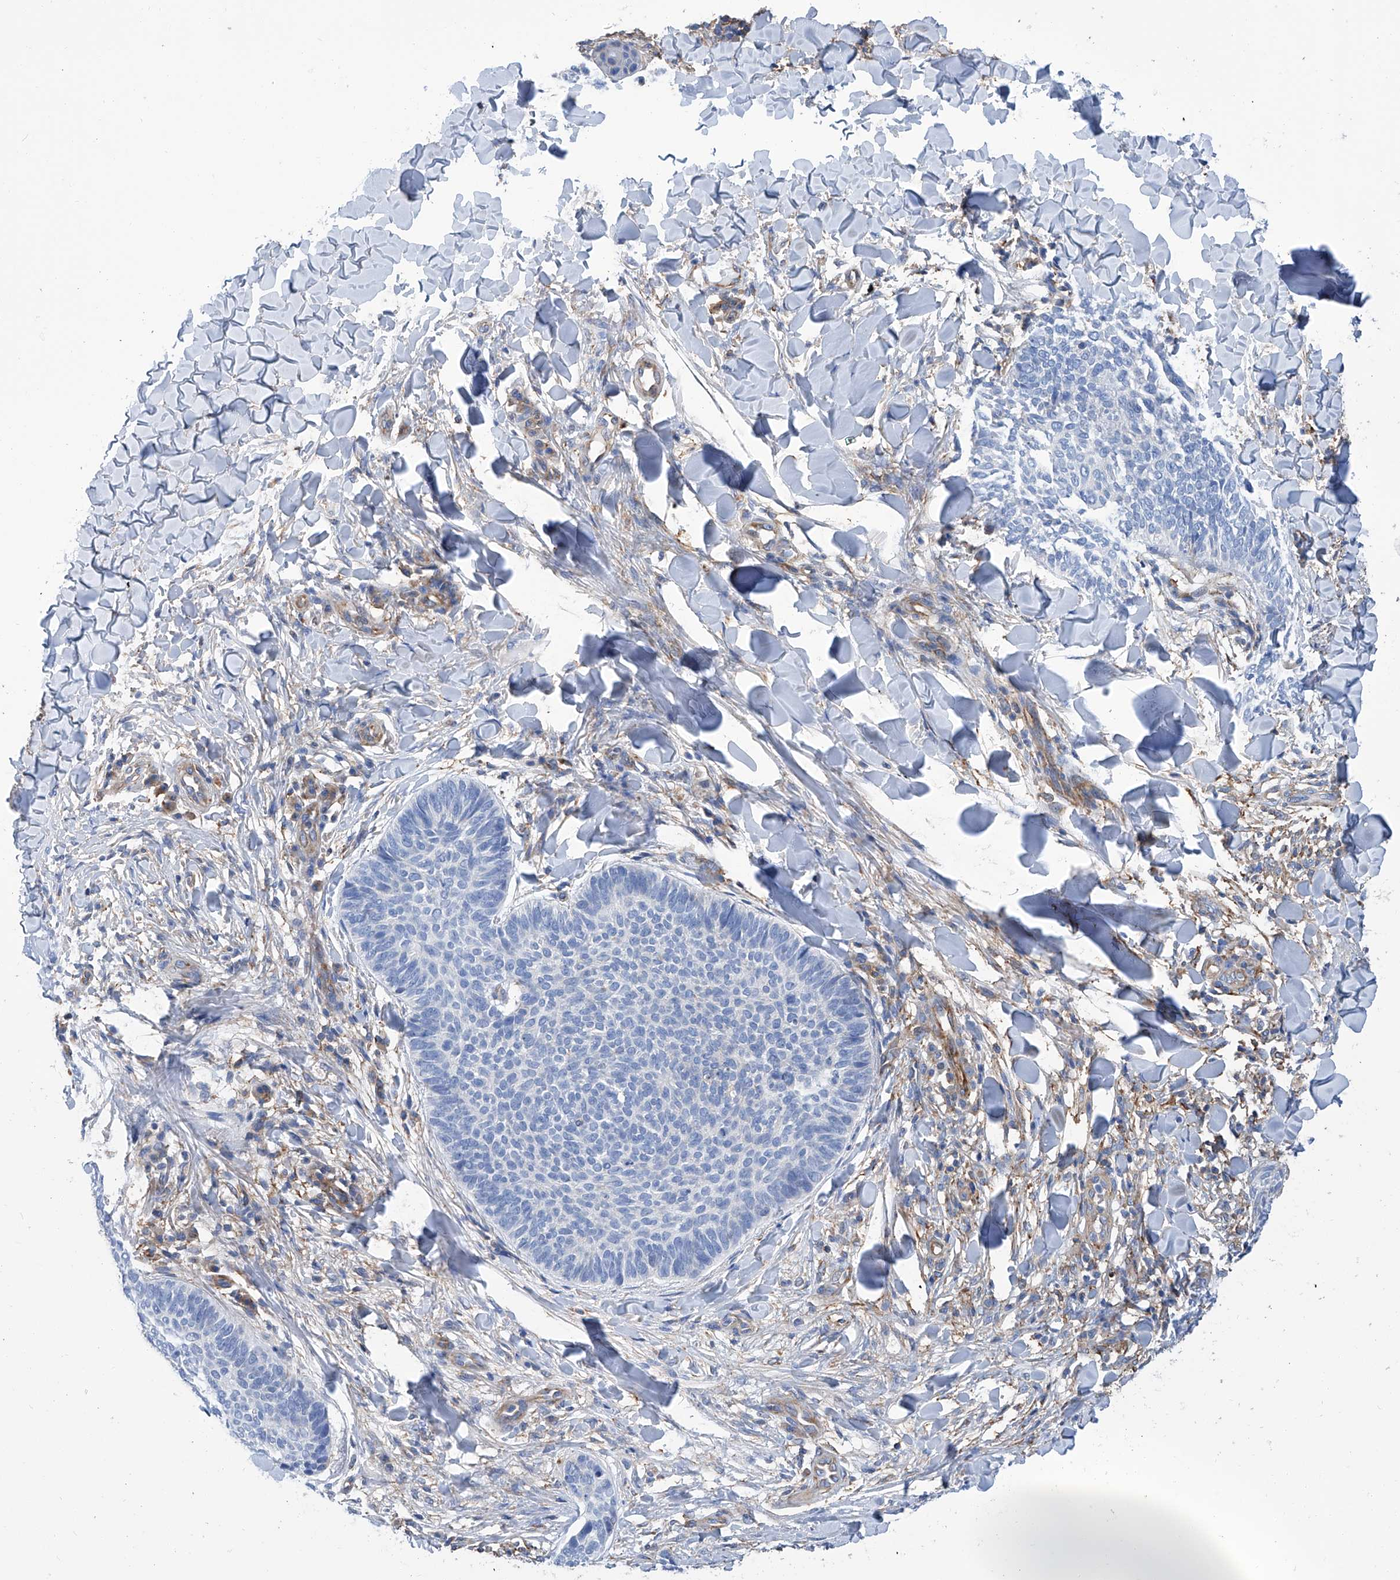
{"staining": {"intensity": "negative", "quantity": "none", "location": "none"}, "tissue": "skin cancer", "cell_type": "Tumor cells", "image_type": "cancer", "snomed": [{"axis": "morphology", "description": "Normal tissue, NOS"}, {"axis": "morphology", "description": "Basal cell carcinoma"}, {"axis": "topography", "description": "Skin"}], "caption": "Immunohistochemical staining of human basal cell carcinoma (skin) displays no significant staining in tumor cells.", "gene": "GPT", "patient": {"sex": "male", "age": 50}}